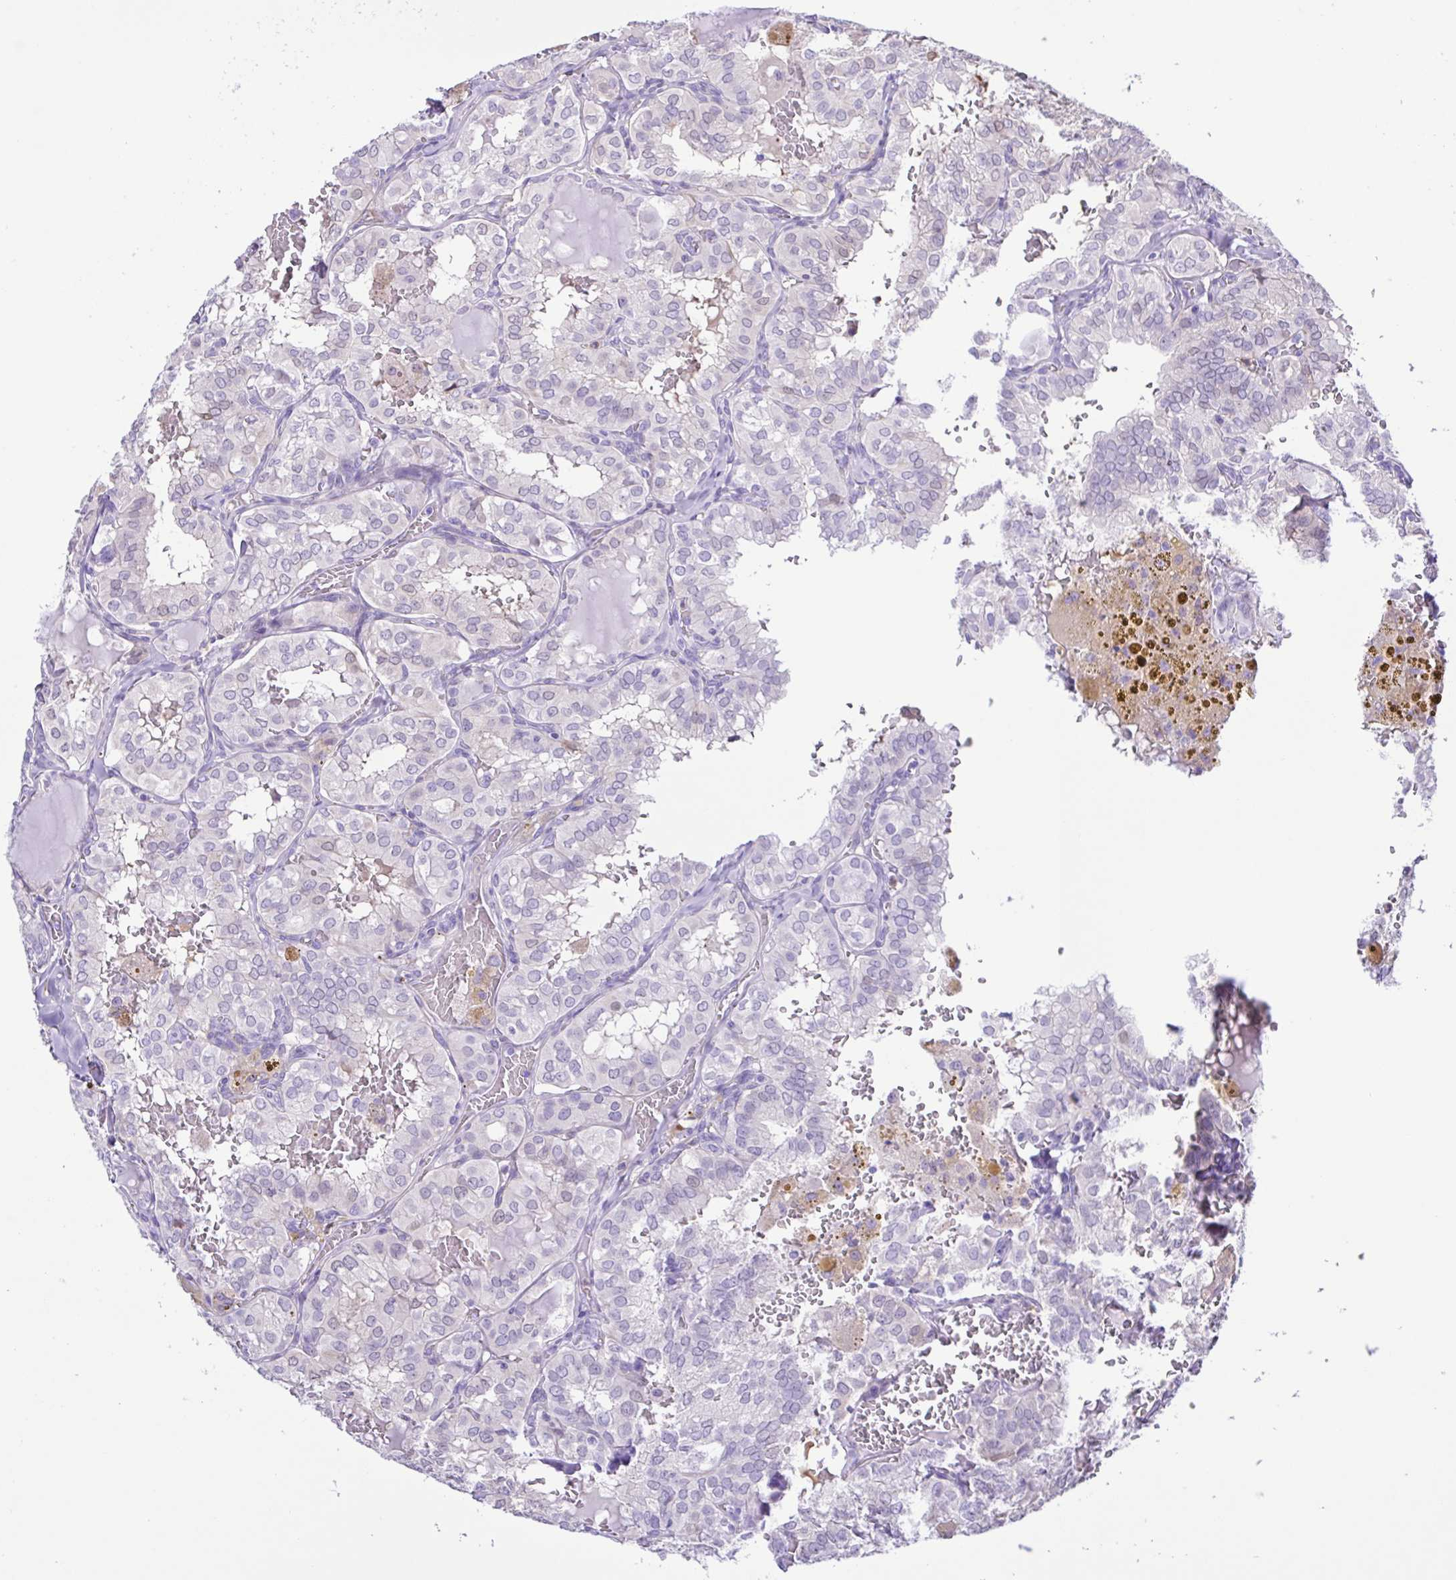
{"staining": {"intensity": "negative", "quantity": "none", "location": "none"}, "tissue": "thyroid cancer", "cell_type": "Tumor cells", "image_type": "cancer", "snomed": [{"axis": "morphology", "description": "Papillary adenocarcinoma, NOS"}, {"axis": "topography", "description": "Thyroid gland"}], "caption": "Thyroid cancer (papillary adenocarcinoma) was stained to show a protein in brown. There is no significant positivity in tumor cells.", "gene": "GPR17", "patient": {"sex": "male", "age": 20}}